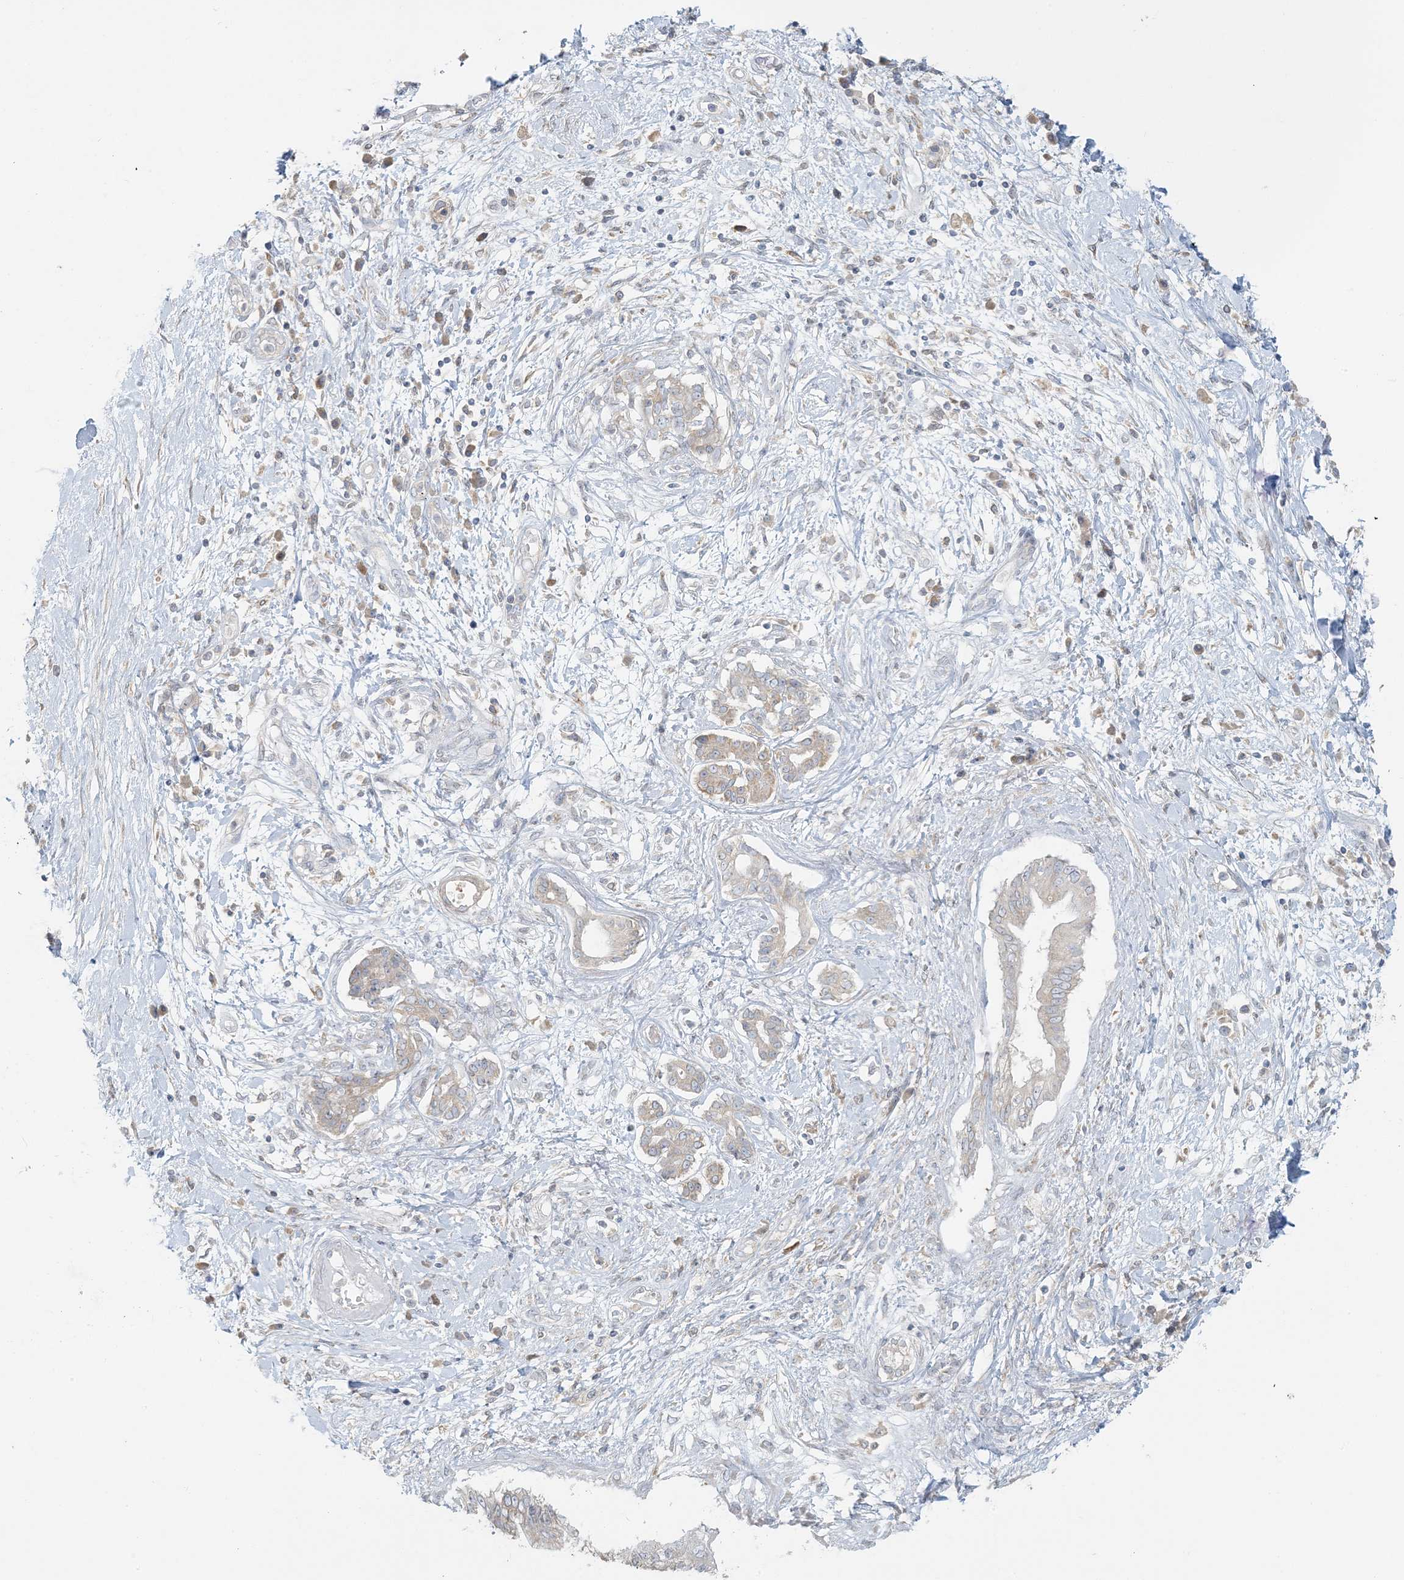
{"staining": {"intensity": "weak", "quantity": "<25%", "location": "cytoplasmic/membranous"}, "tissue": "pancreatic cancer", "cell_type": "Tumor cells", "image_type": "cancer", "snomed": [{"axis": "morphology", "description": "Adenocarcinoma, NOS"}, {"axis": "topography", "description": "Pancreas"}], "caption": "Tumor cells show no significant protein staining in pancreatic adenocarcinoma.", "gene": "EEFSEC", "patient": {"sex": "female", "age": 56}}